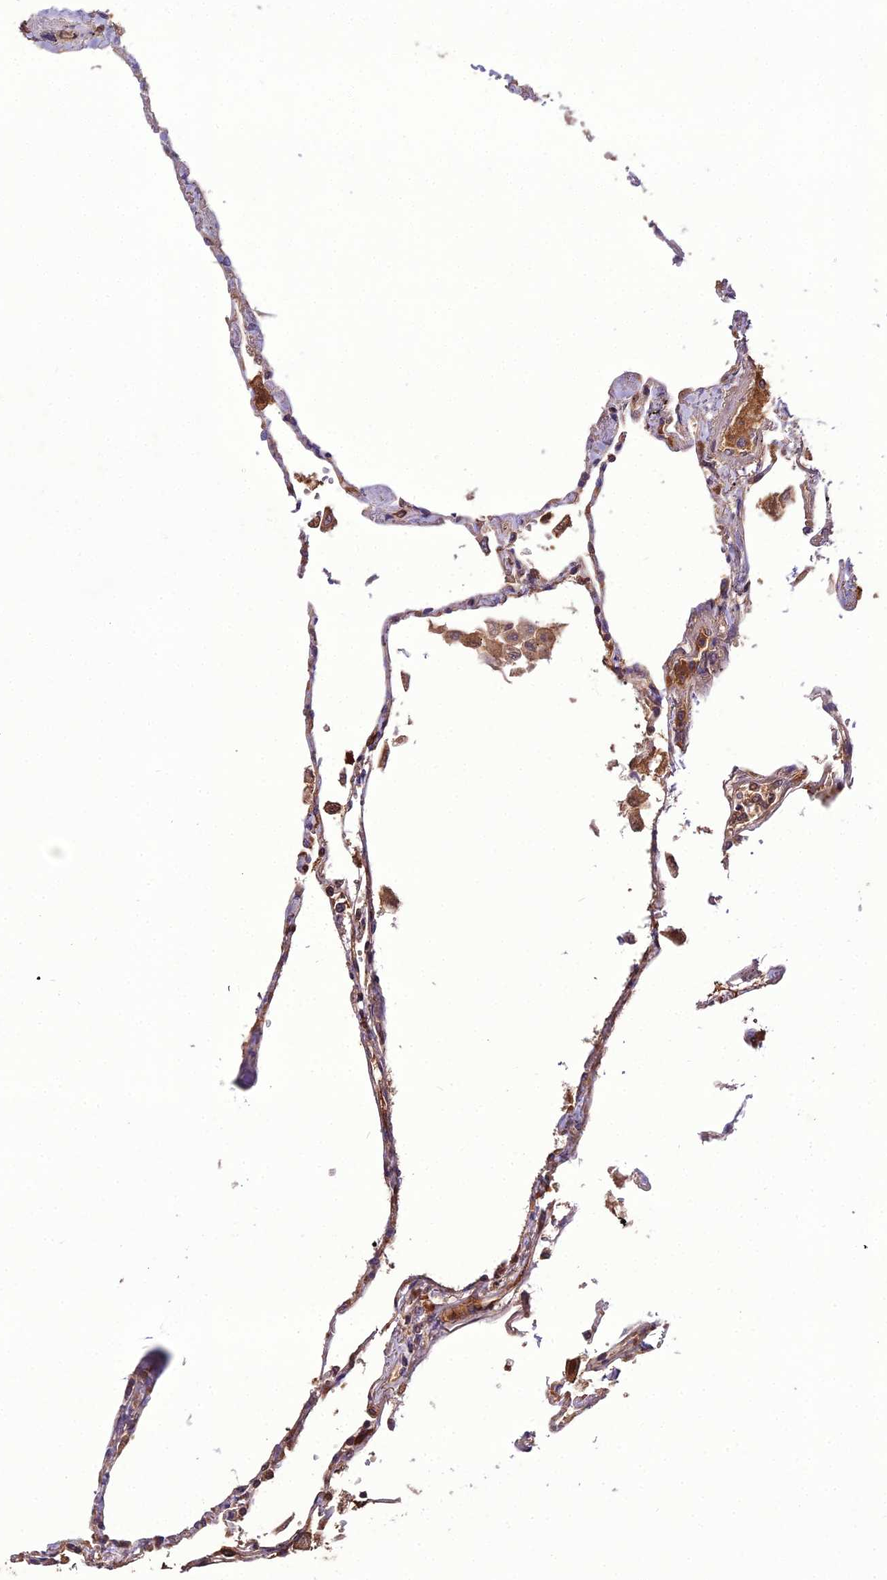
{"staining": {"intensity": "weak", "quantity": "25%-75%", "location": "cytoplasmic/membranous"}, "tissue": "lung", "cell_type": "Alveolar cells", "image_type": "normal", "snomed": [{"axis": "morphology", "description": "Normal tissue, NOS"}, {"axis": "topography", "description": "Lung"}], "caption": "Immunohistochemistry histopathology image of unremarkable lung: lung stained using immunohistochemistry (IHC) exhibits low levels of weak protein expression localized specifically in the cytoplasmic/membranous of alveolar cells, appearing as a cytoplasmic/membranous brown color.", "gene": "KCTD16", "patient": {"sex": "female", "age": 67}}